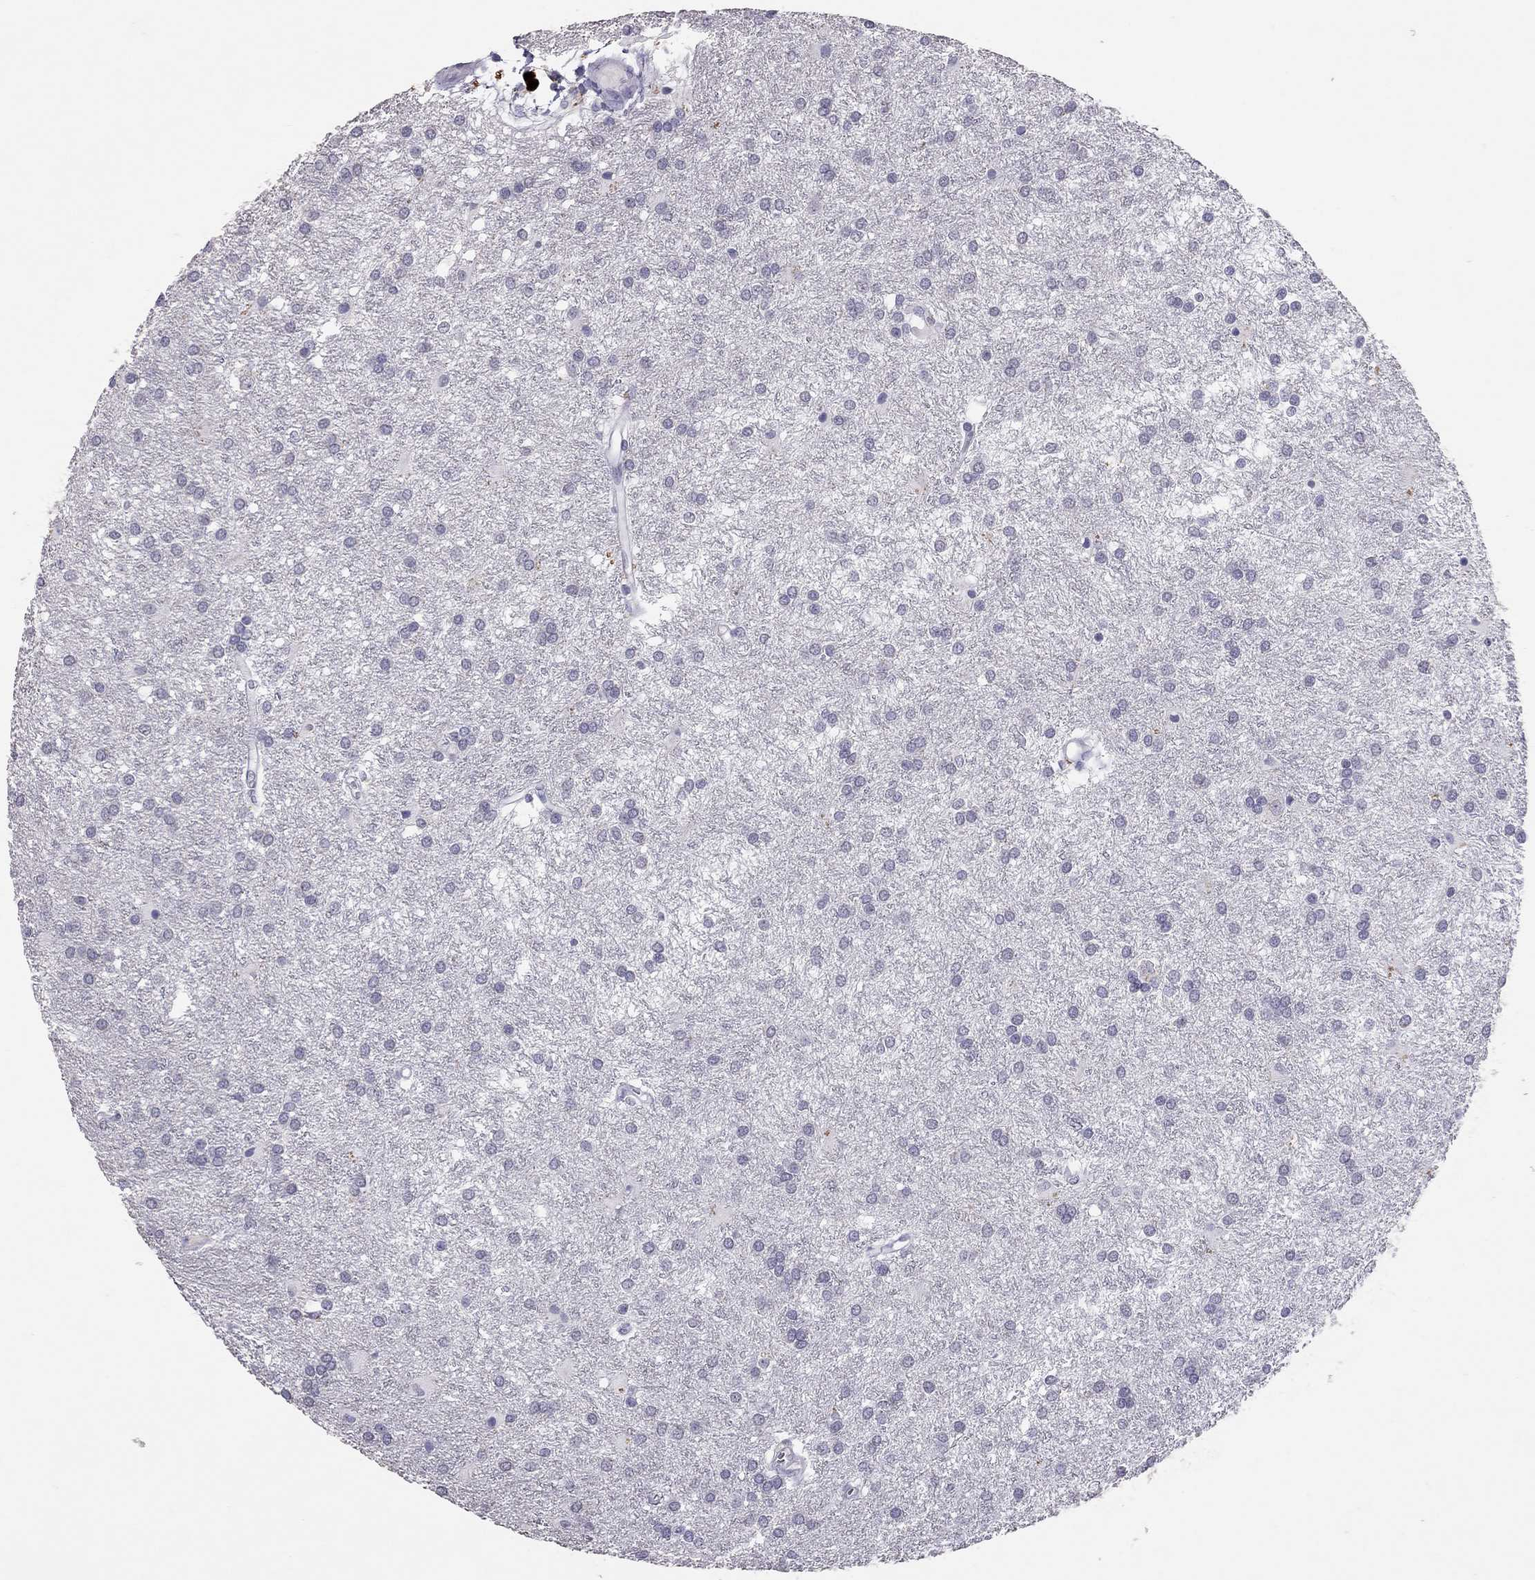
{"staining": {"intensity": "negative", "quantity": "none", "location": "none"}, "tissue": "glioma", "cell_type": "Tumor cells", "image_type": "cancer", "snomed": [{"axis": "morphology", "description": "Glioma, malignant, Low grade"}, {"axis": "topography", "description": "Brain"}], "caption": "An image of glioma stained for a protein exhibits no brown staining in tumor cells.", "gene": "PSMB11", "patient": {"sex": "female", "age": 32}}